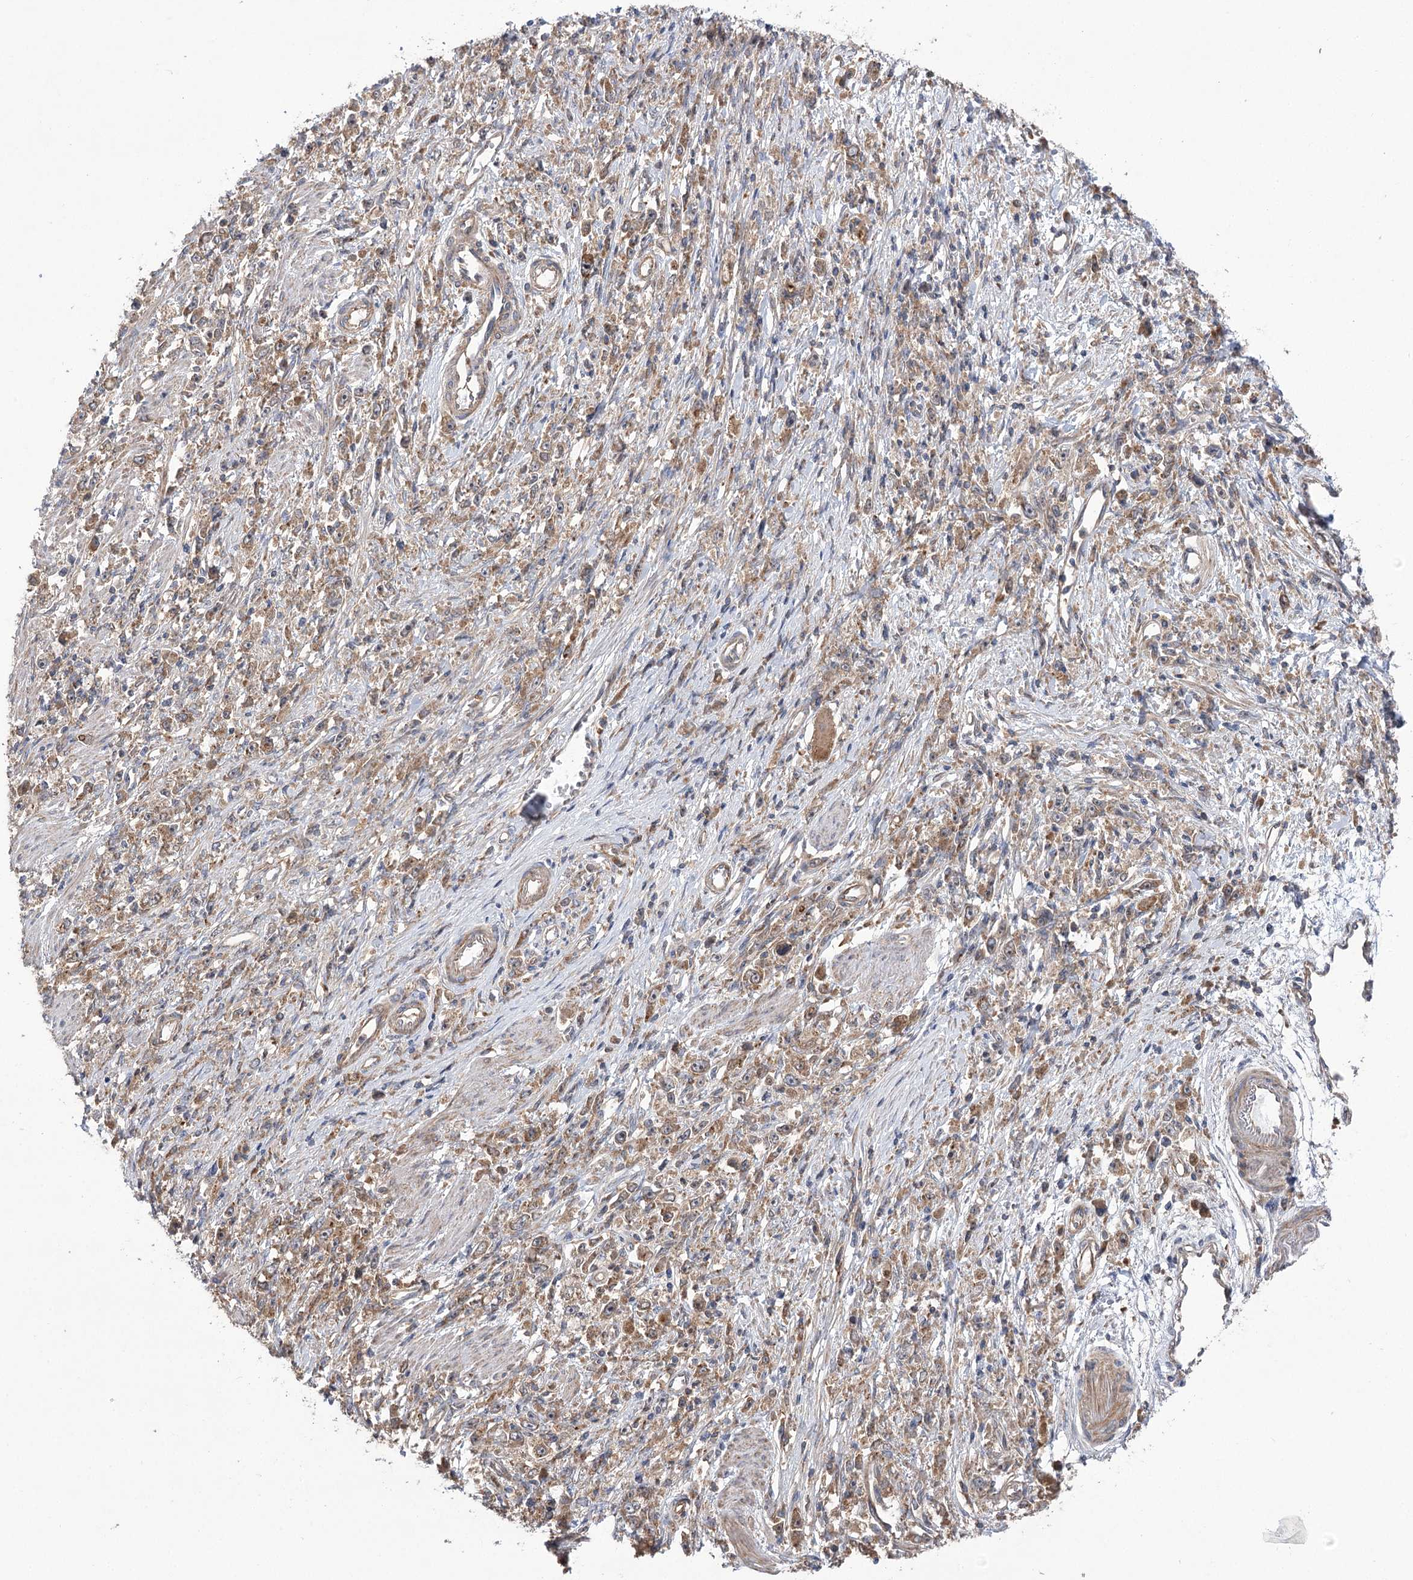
{"staining": {"intensity": "weak", "quantity": "<25%", "location": "cytoplasmic/membranous"}, "tissue": "stomach cancer", "cell_type": "Tumor cells", "image_type": "cancer", "snomed": [{"axis": "morphology", "description": "Adenocarcinoma, NOS"}, {"axis": "topography", "description": "Stomach"}], "caption": "The micrograph reveals no significant staining in tumor cells of stomach cancer (adenocarcinoma).", "gene": "VPS37B", "patient": {"sex": "female", "age": 59}}